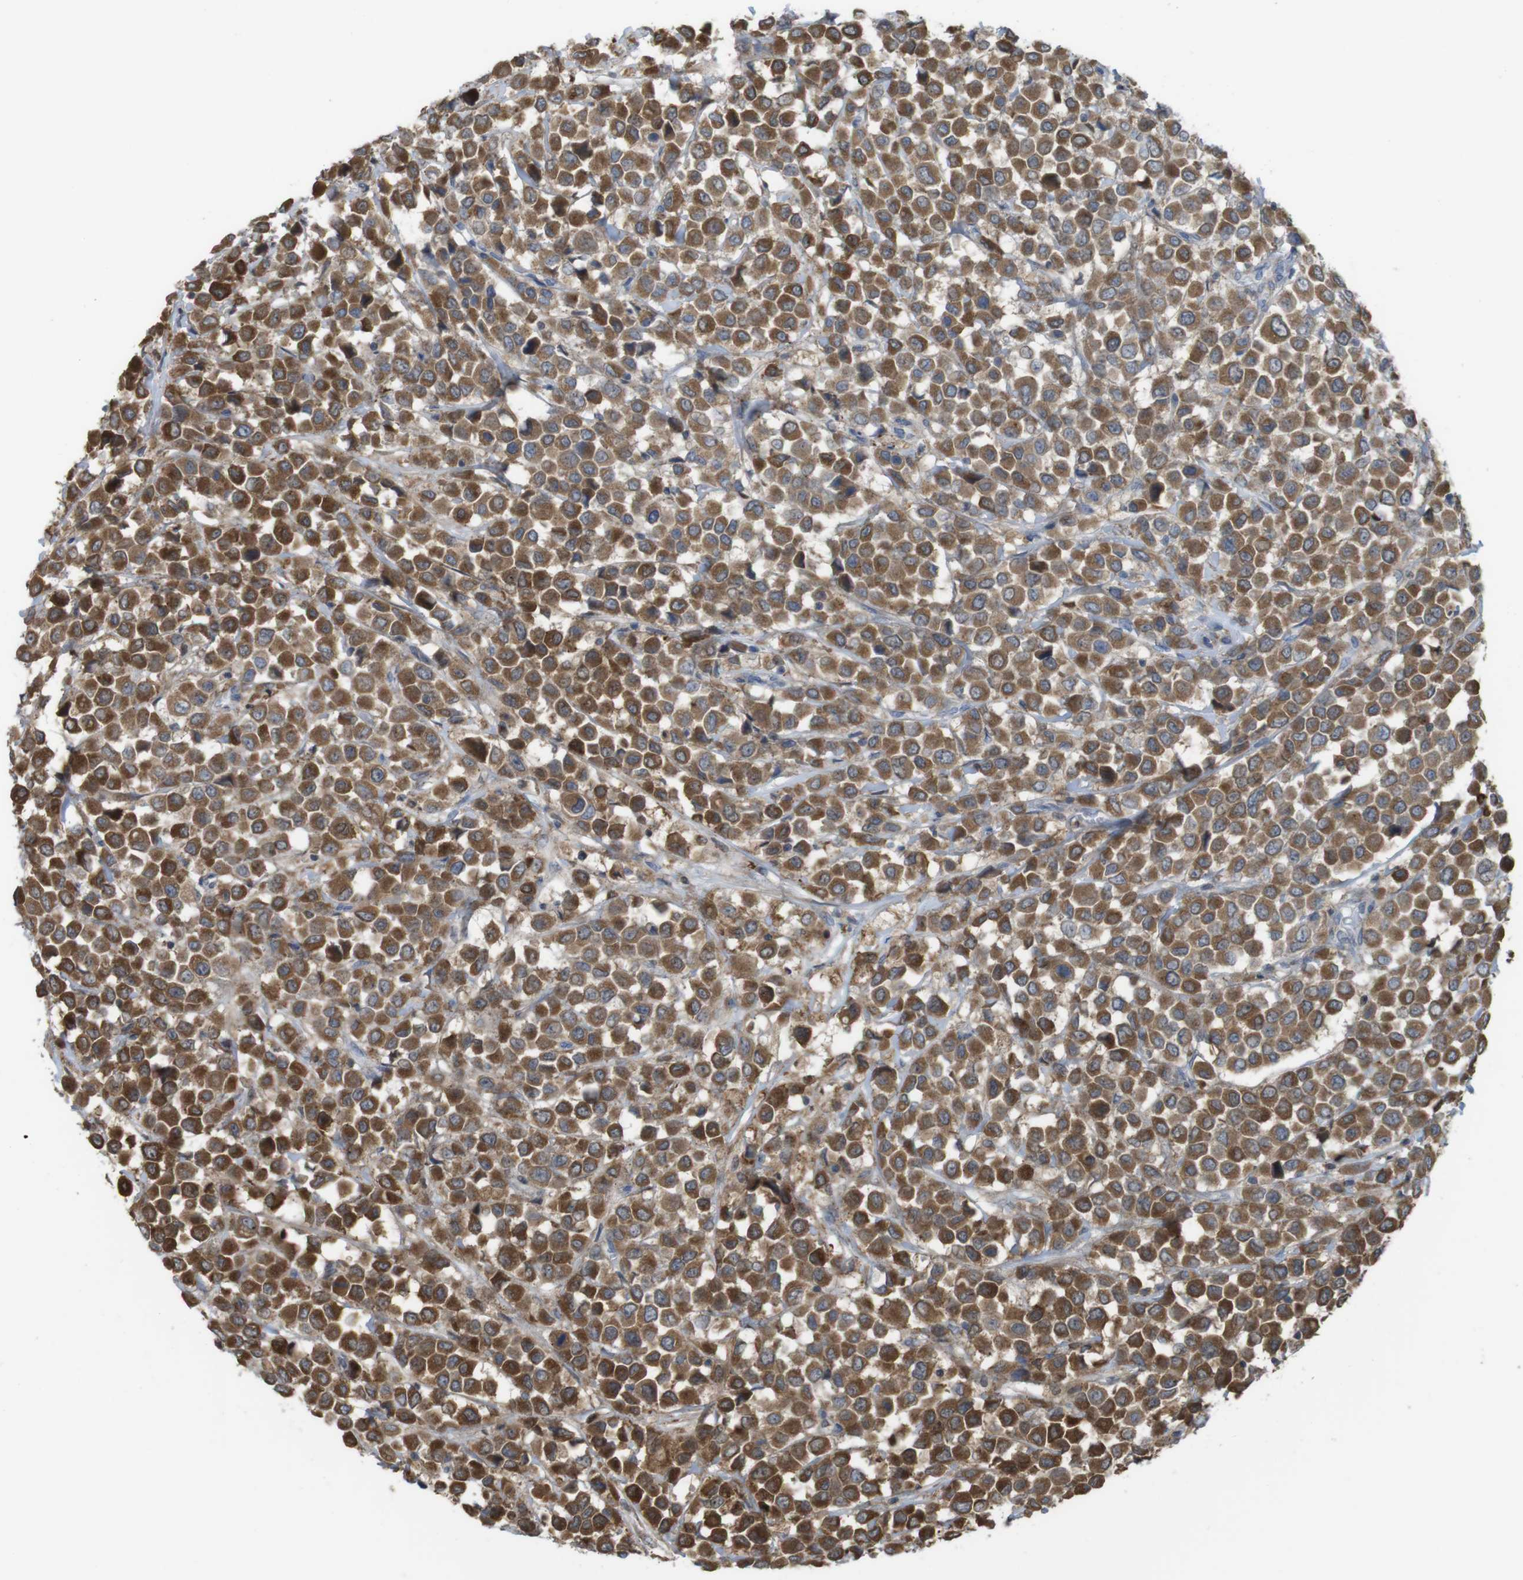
{"staining": {"intensity": "moderate", "quantity": ">75%", "location": "cytoplasmic/membranous"}, "tissue": "breast cancer", "cell_type": "Tumor cells", "image_type": "cancer", "snomed": [{"axis": "morphology", "description": "Duct carcinoma"}, {"axis": "topography", "description": "Breast"}], "caption": "Immunohistochemistry (DAB (3,3'-diaminobenzidine)) staining of breast cancer reveals moderate cytoplasmic/membranous protein expression in about >75% of tumor cells. (Stains: DAB (3,3'-diaminobenzidine) in brown, nuclei in blue, Microscopy: brightfield microscopy at high magnification).", "gene": "PRKCD", "patient": {"sex": "female", "age": 61}}